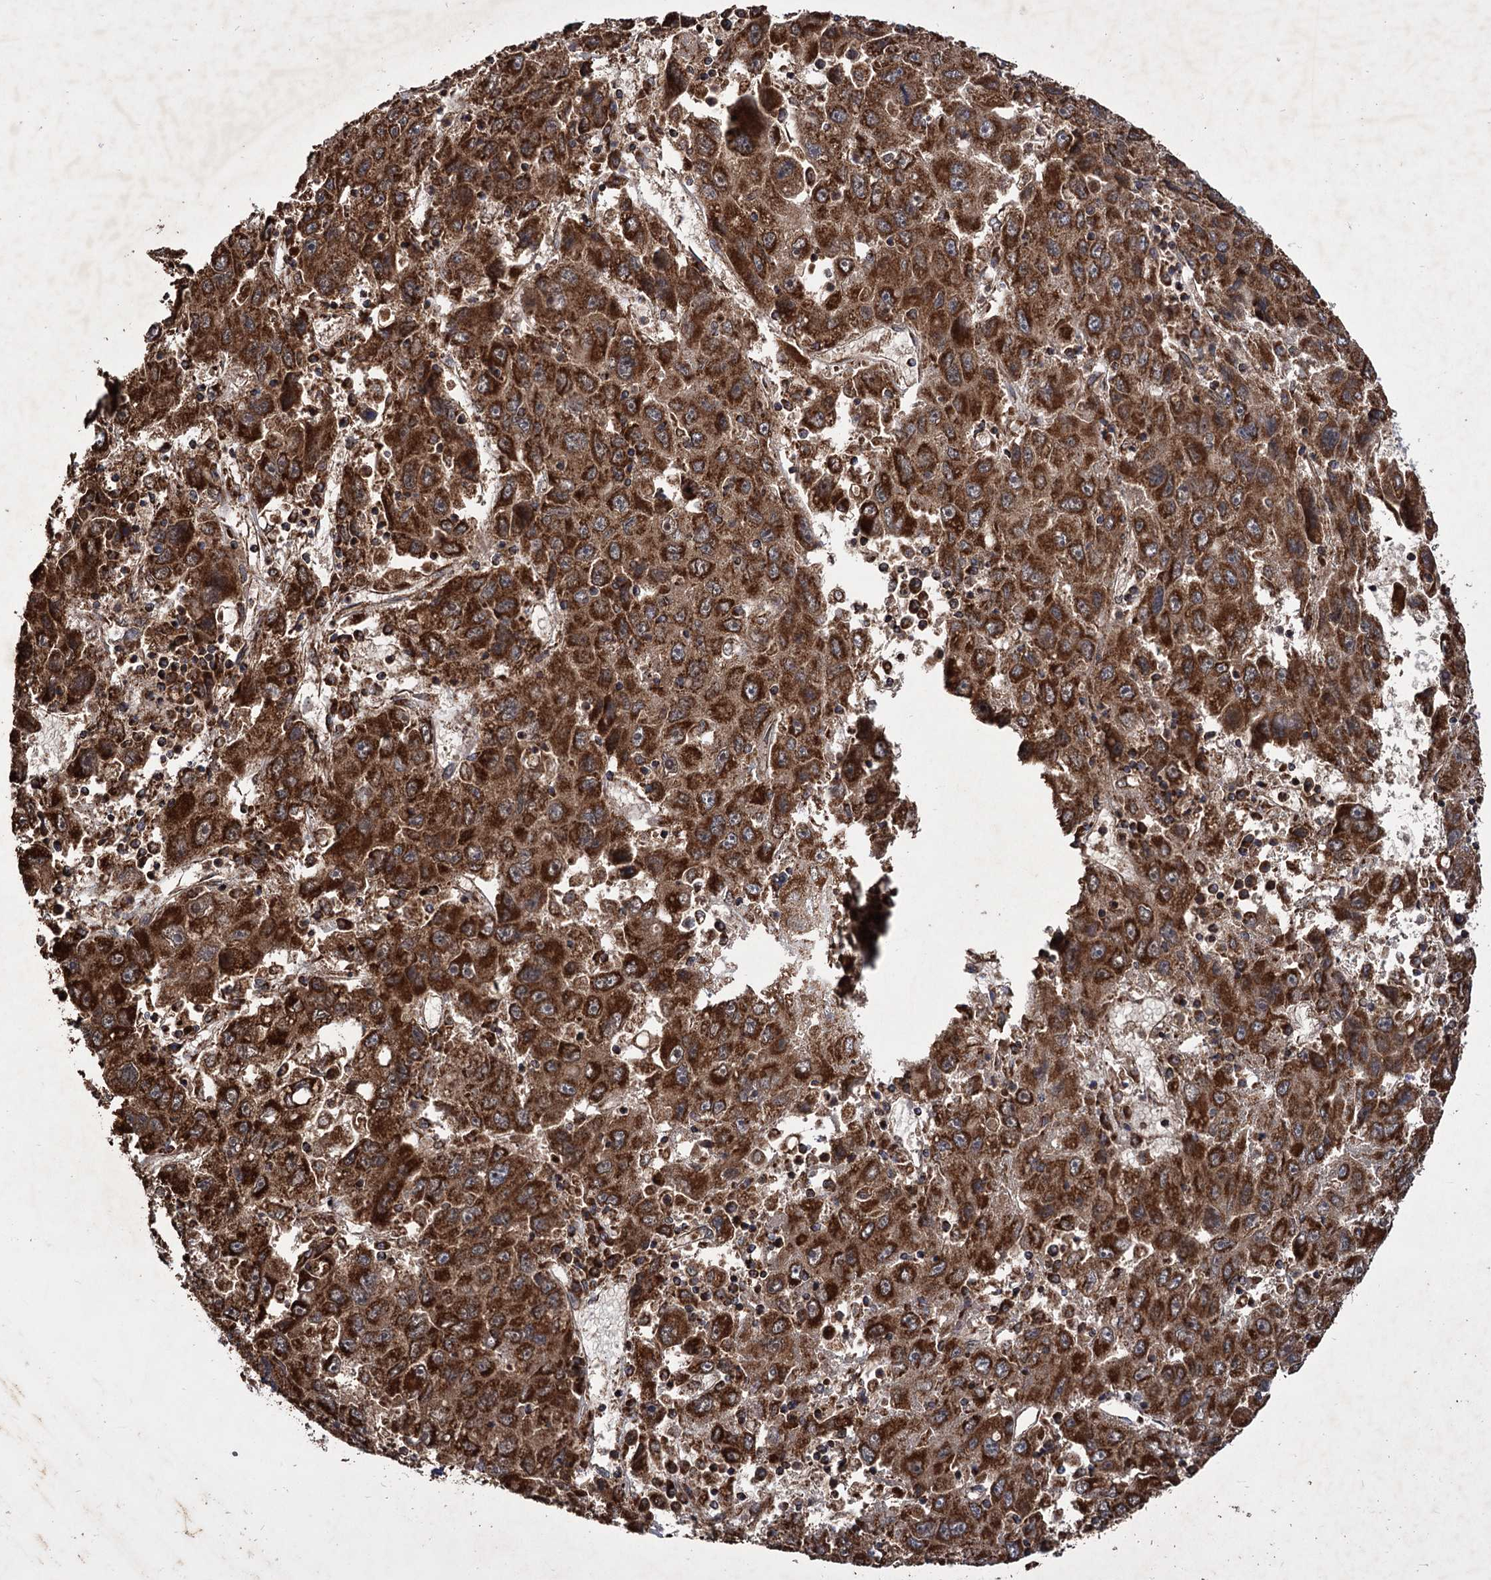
{"staining": {"intensity": "strong", "quantity": ">75%", "location": "cytoplasmic/membranous"}, "tissue": "liver cancer", "cell_type": "Tumor cells", "image_type": "cancer", "snomed": [{"axis": "morphology", "description": "Carcinoma, Hepatocellular, NOS"}, {"axis": "topography", "description": "Liver"}], "caption": "The photomicrograph demonstrates a brown stain indicating the presence of a protein in the cytoplasmic/membranous of tumor cells in liver cancer (hepatocellular carcinoma). The staining is performed using DAB (3,3'-diaminobenzidine) brown chromogen to label protein expression. The nuclei are counter-stained blue using hematoxylin.", "gene": "IPO4", "patient": {"sex": "male", "age": 49}}